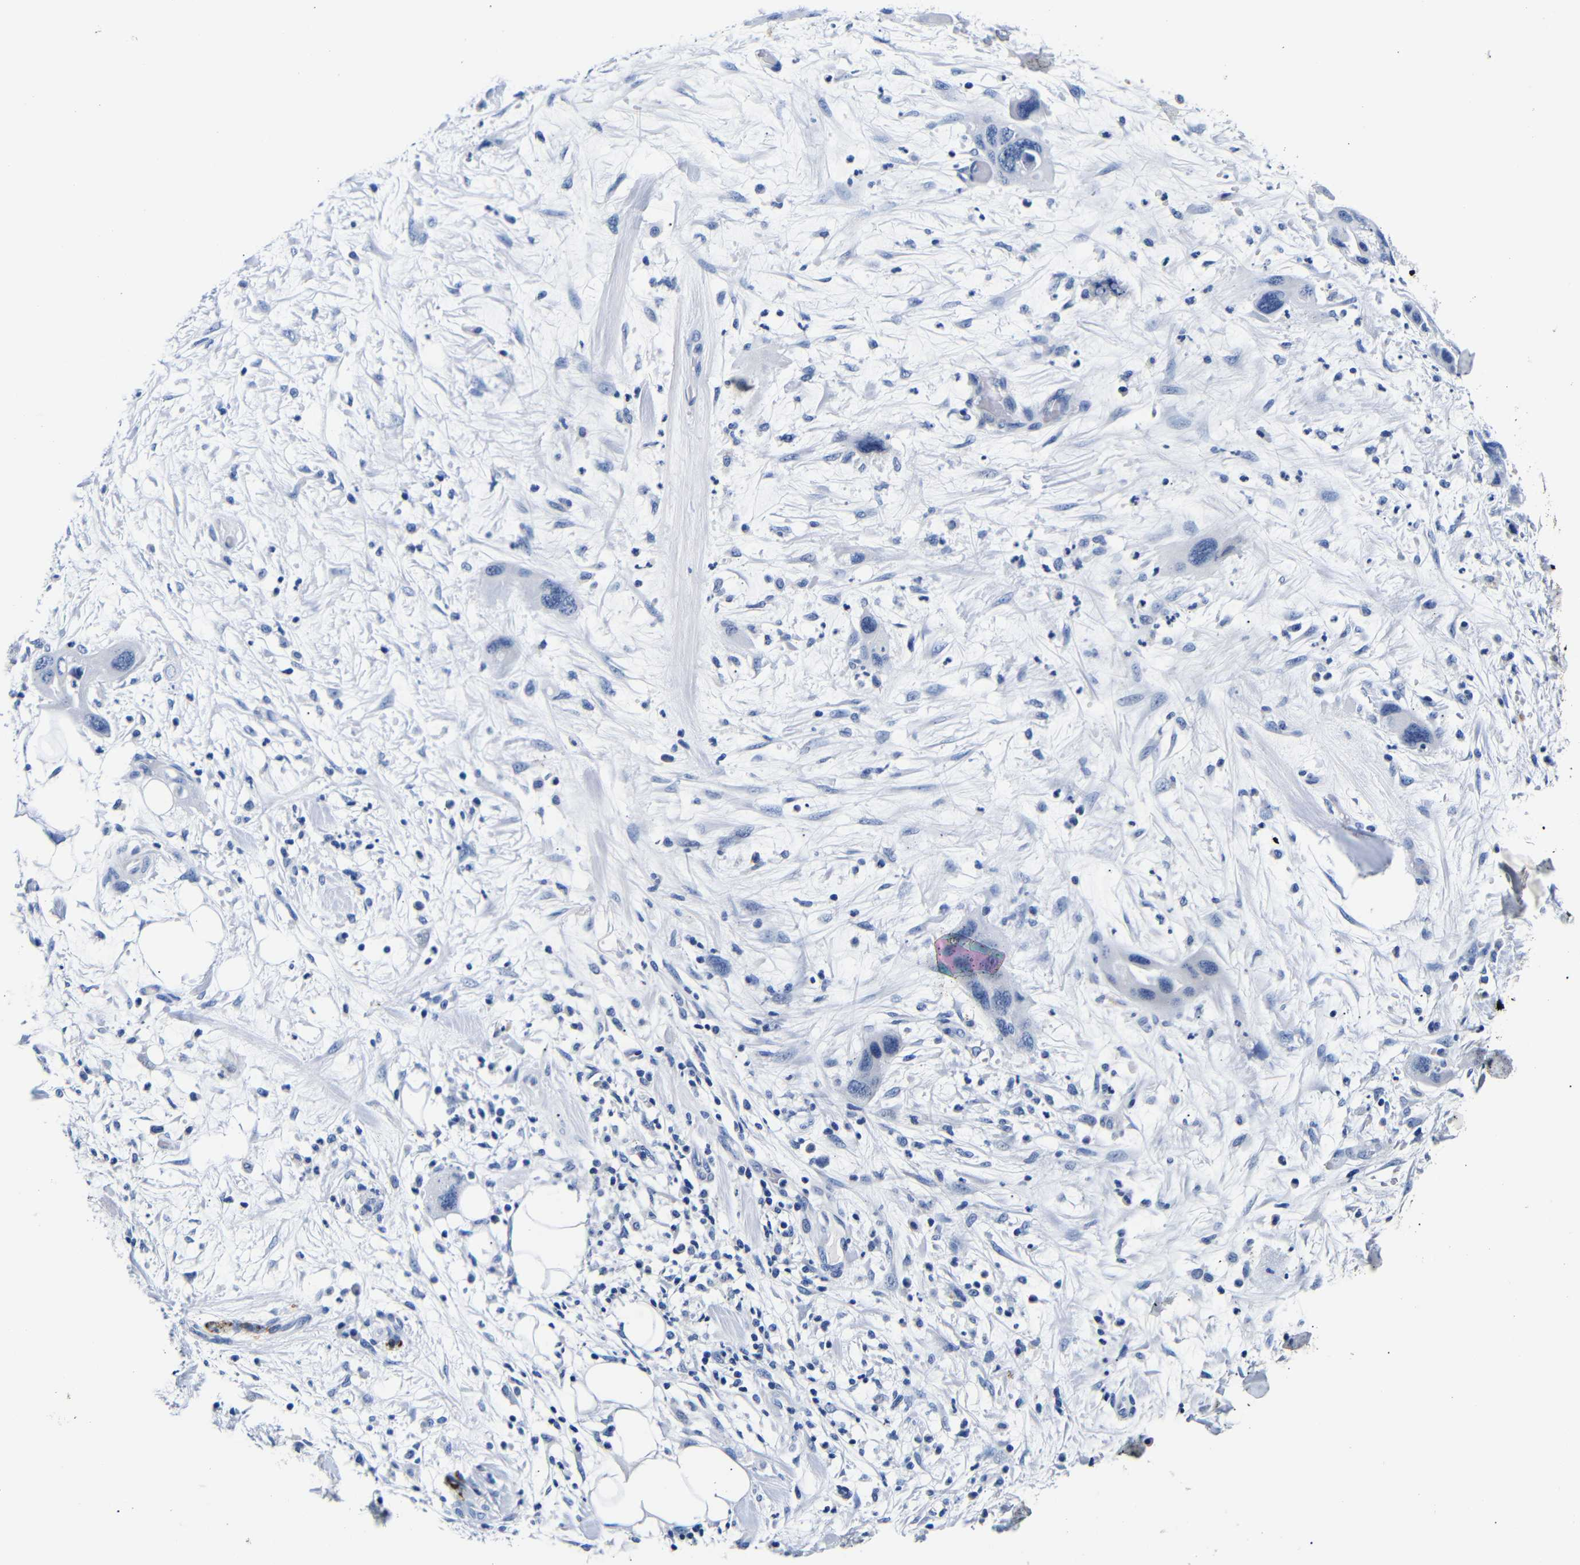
{"staining": {"intensity": "negative", "quantity": "none", "location": "none"}, "tissue": "pancreatic cancer", "cell_type": "Tumor cells", "image_type": "cancer", "snomed": [{"axis": "morphology", "description": "Adenocarcinoma, NOS"}, {"axis": "topography", "description": "Pancreas"}], "caption": "DAB immunohistochemical staining of adenocarcinoma (pancreatic) exhibits no significant positivity in tumor cells.", "gene": "GAP43", "patient": {"sex": "female", "age": 71}}